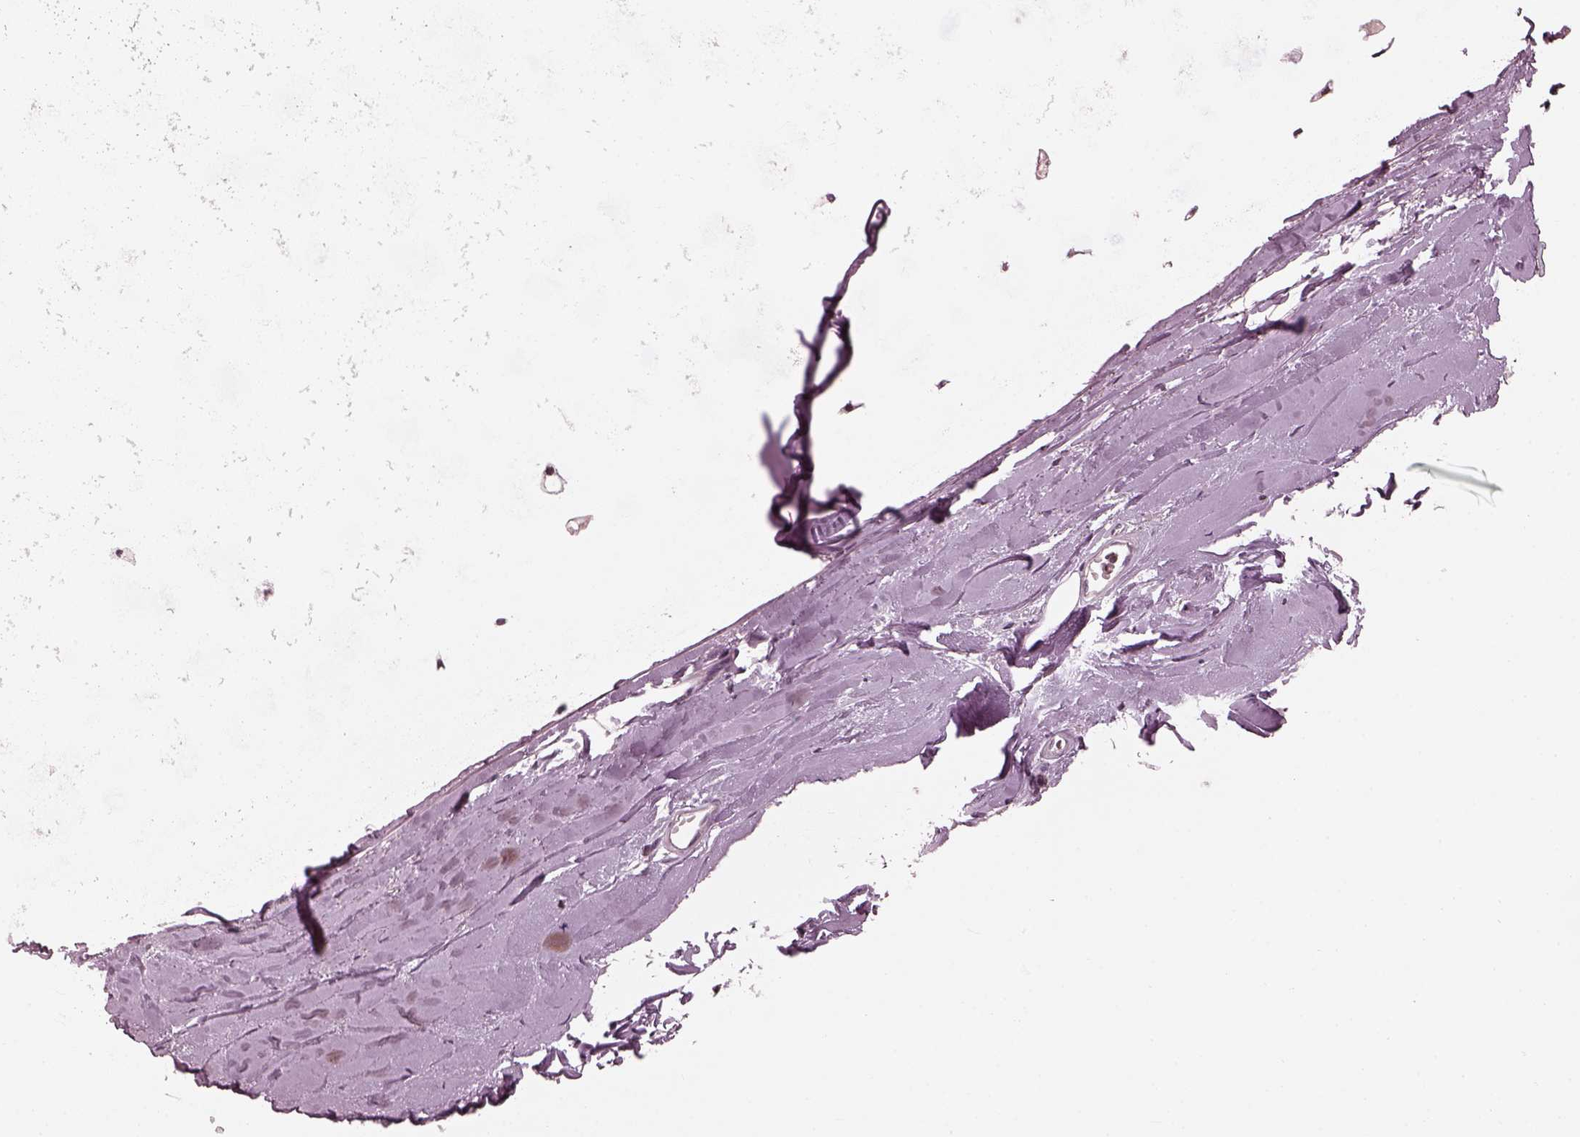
{"staining": {"intensity": "negative", "quantity": "none", "location": "none"}, "tissue": "adipose tissue", "cell_type": "Adipocytes", "image_type": "normal", "snomed": [{"axis": "morphology", "description": "Normal tissue, NOS"}, {"axis": "topography", "description": "Lymph node"}, {"axis": "topography", "description": "Bronchus"}], "caption": "Immunohistochemistry photomicrograph of unremarkable adipose tissue stained for a protein (brown), which displays no expression in adipocytes. The staining was performed using DAB (3,3'-diaminobenzidine) to visualize the protein expression in brown, while the nuclei were stained in blue with hematoxylin (Magnification: 20x).", "gene": "TSKS", "patient": {"sex": "female", "age": 70}}